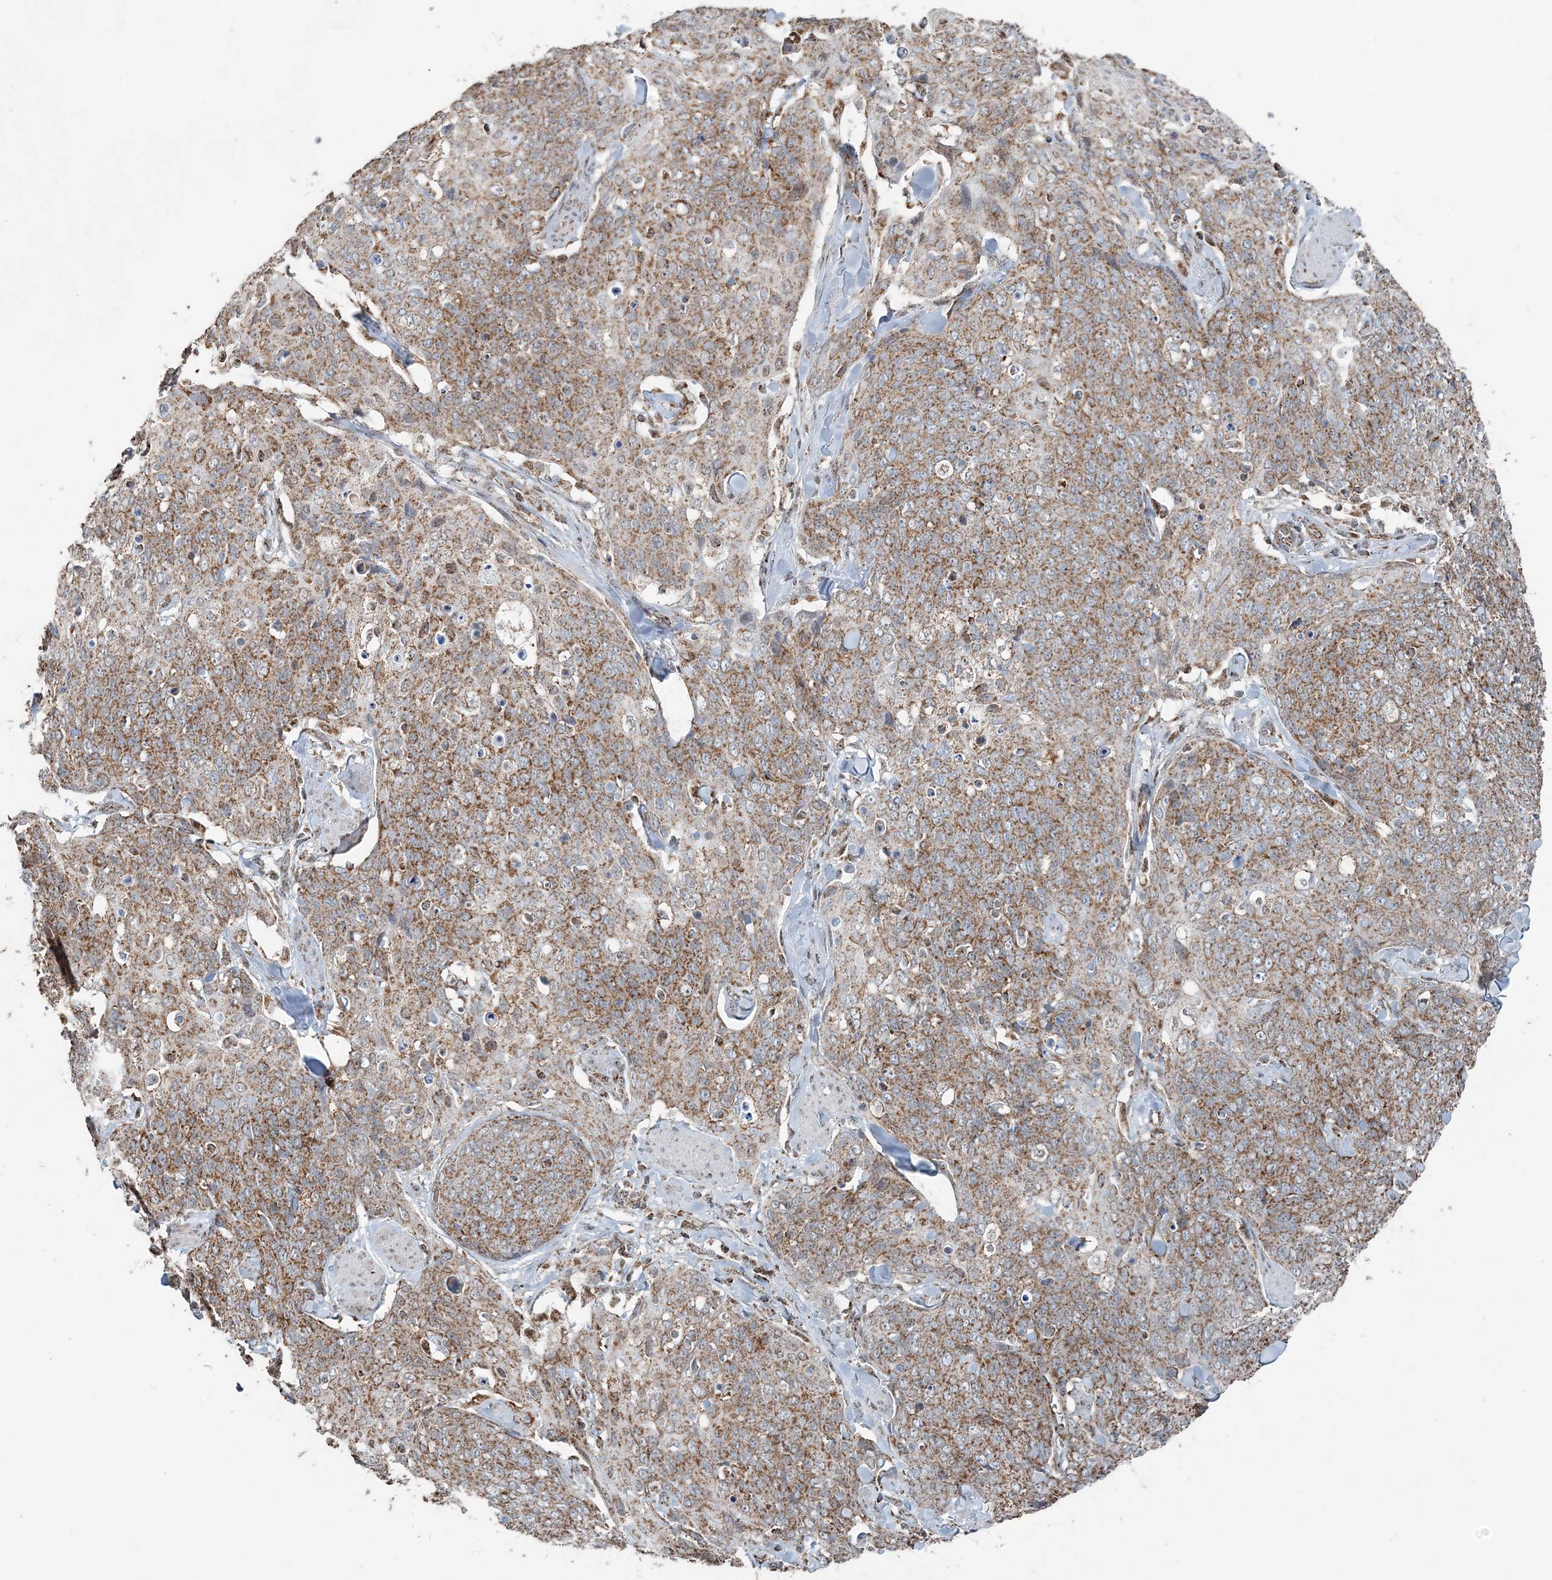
{"staining": {"intensity": "moderate", "quantity": ">75%", "location": "cytoplasmic/membranous"}, "tissue": "skin cancer", "cell_type": "Tumor cells", "image_type": "cancer", "snomed": [{"axis": "morphology", "description": "Squamous cell carcinoma, NOS"}, {"axis": "topography", "description": "Skin"}, {"axis": "topography", "description": "Vulva"}], "caption": "Immunohistochemical staining of skin cancer (squamous cell carcinoma) exhibits medium levels of moderate cytoplasmic/membranous expression in approximately >75% of tumor cells. Using DAB (3,3'-diaminobenzidine) (brown) and hematoxylin (blue) stains, captured at high magnification using brightfield microscopy.", "gene": "SUCLG1", "patient": {"sex": "female", "age": 85}}